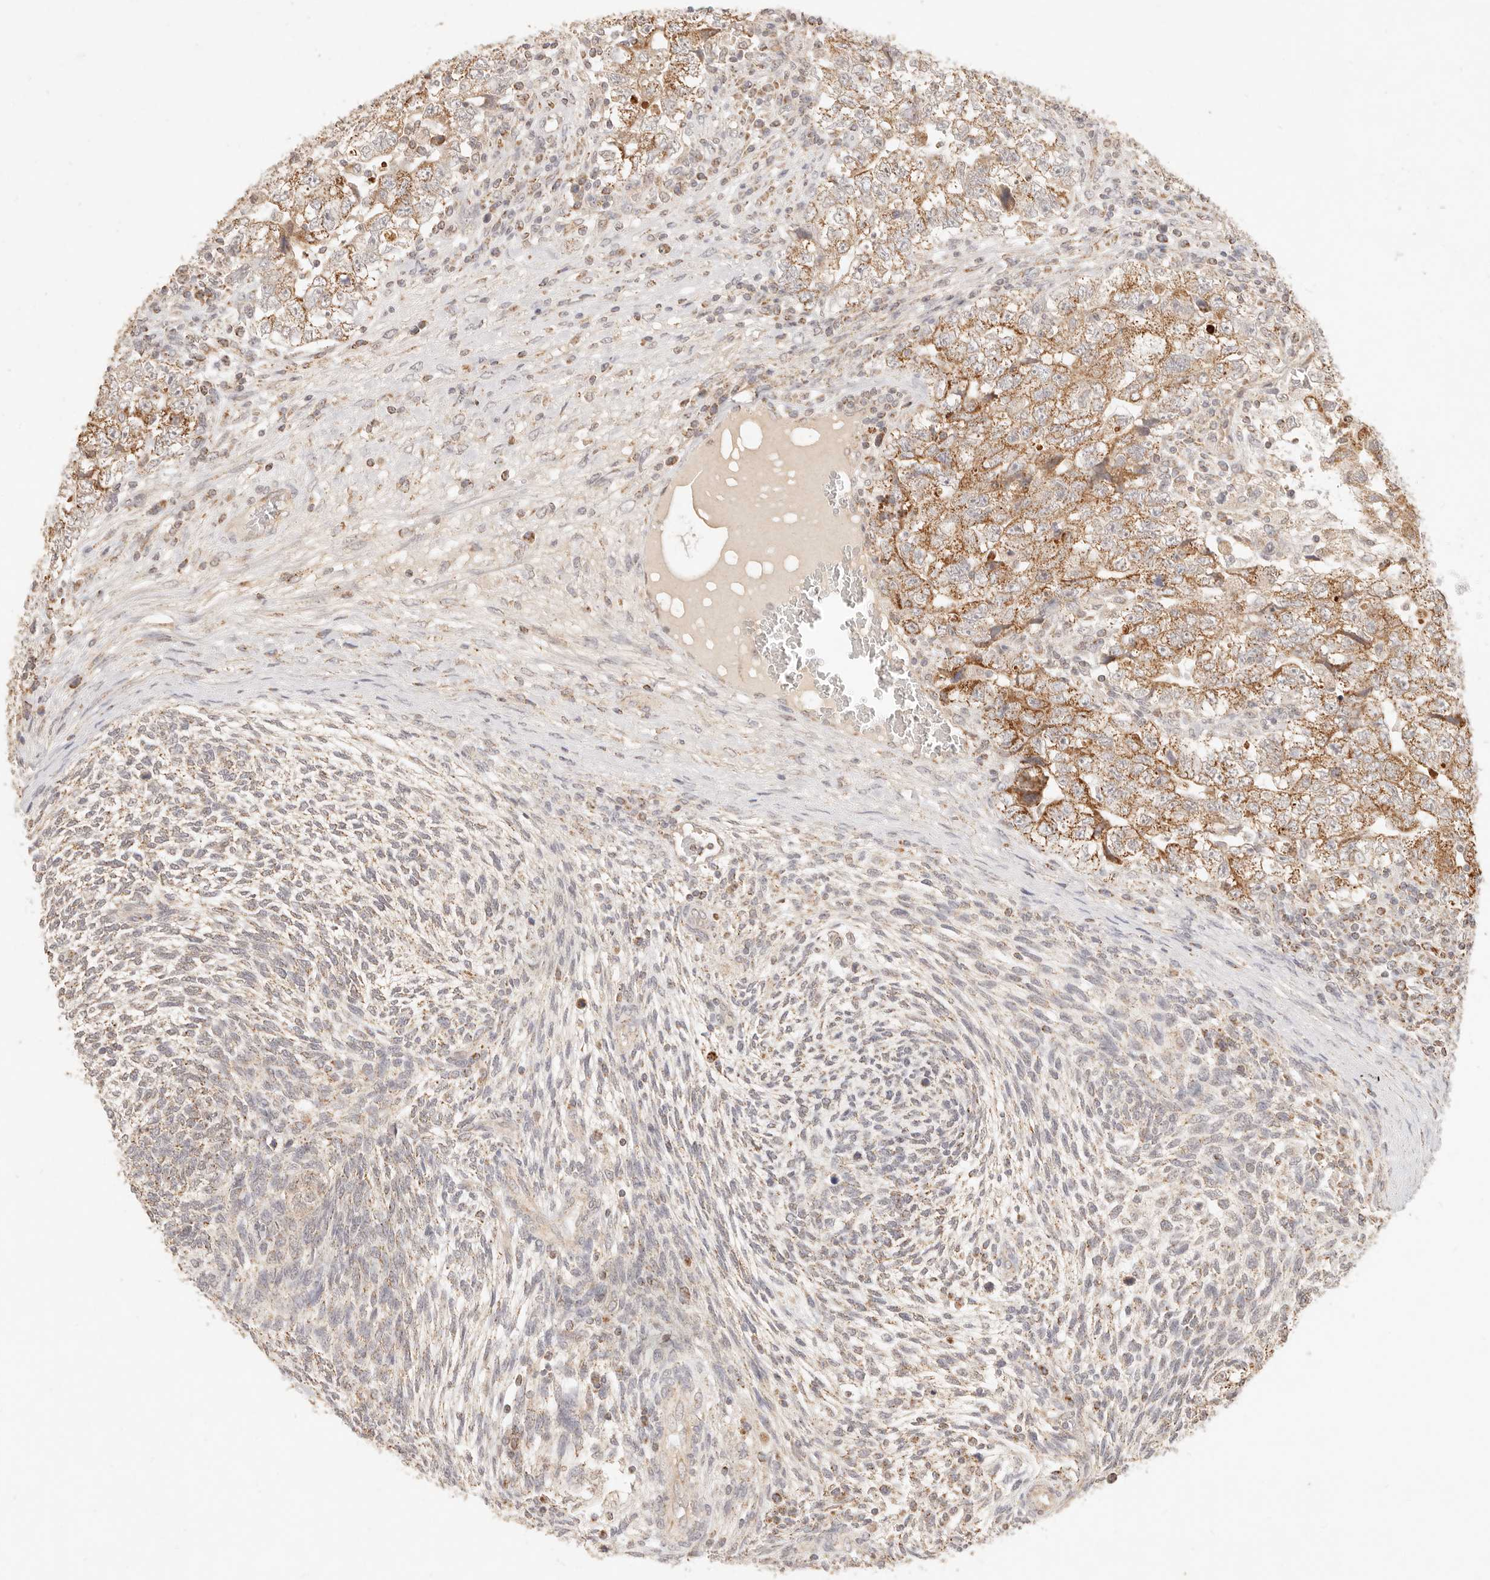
{"staining": {"intensity": "moderate", "quantity": ">75%", "location": "cytoplasmic/membranous"}, "tissue": "testis cancer", "cell_type": "Tumor cells", "image_type": "cancer", "snomed": [{"axis": "morphology", "description": "Carcinoma, Embryonal, NOS"}, {"axis": "topography", "description": "Testis"}], "caption": "Immunohistochemical staining of human testis cancer (embryonal carcinoma) demonstrates medium levels of moderate cytoplasmic/membranous protein positivity in about >75% of tumor cells.", "gene": "CPLANE2", "patient": {"sex": "male", "age": 37}}